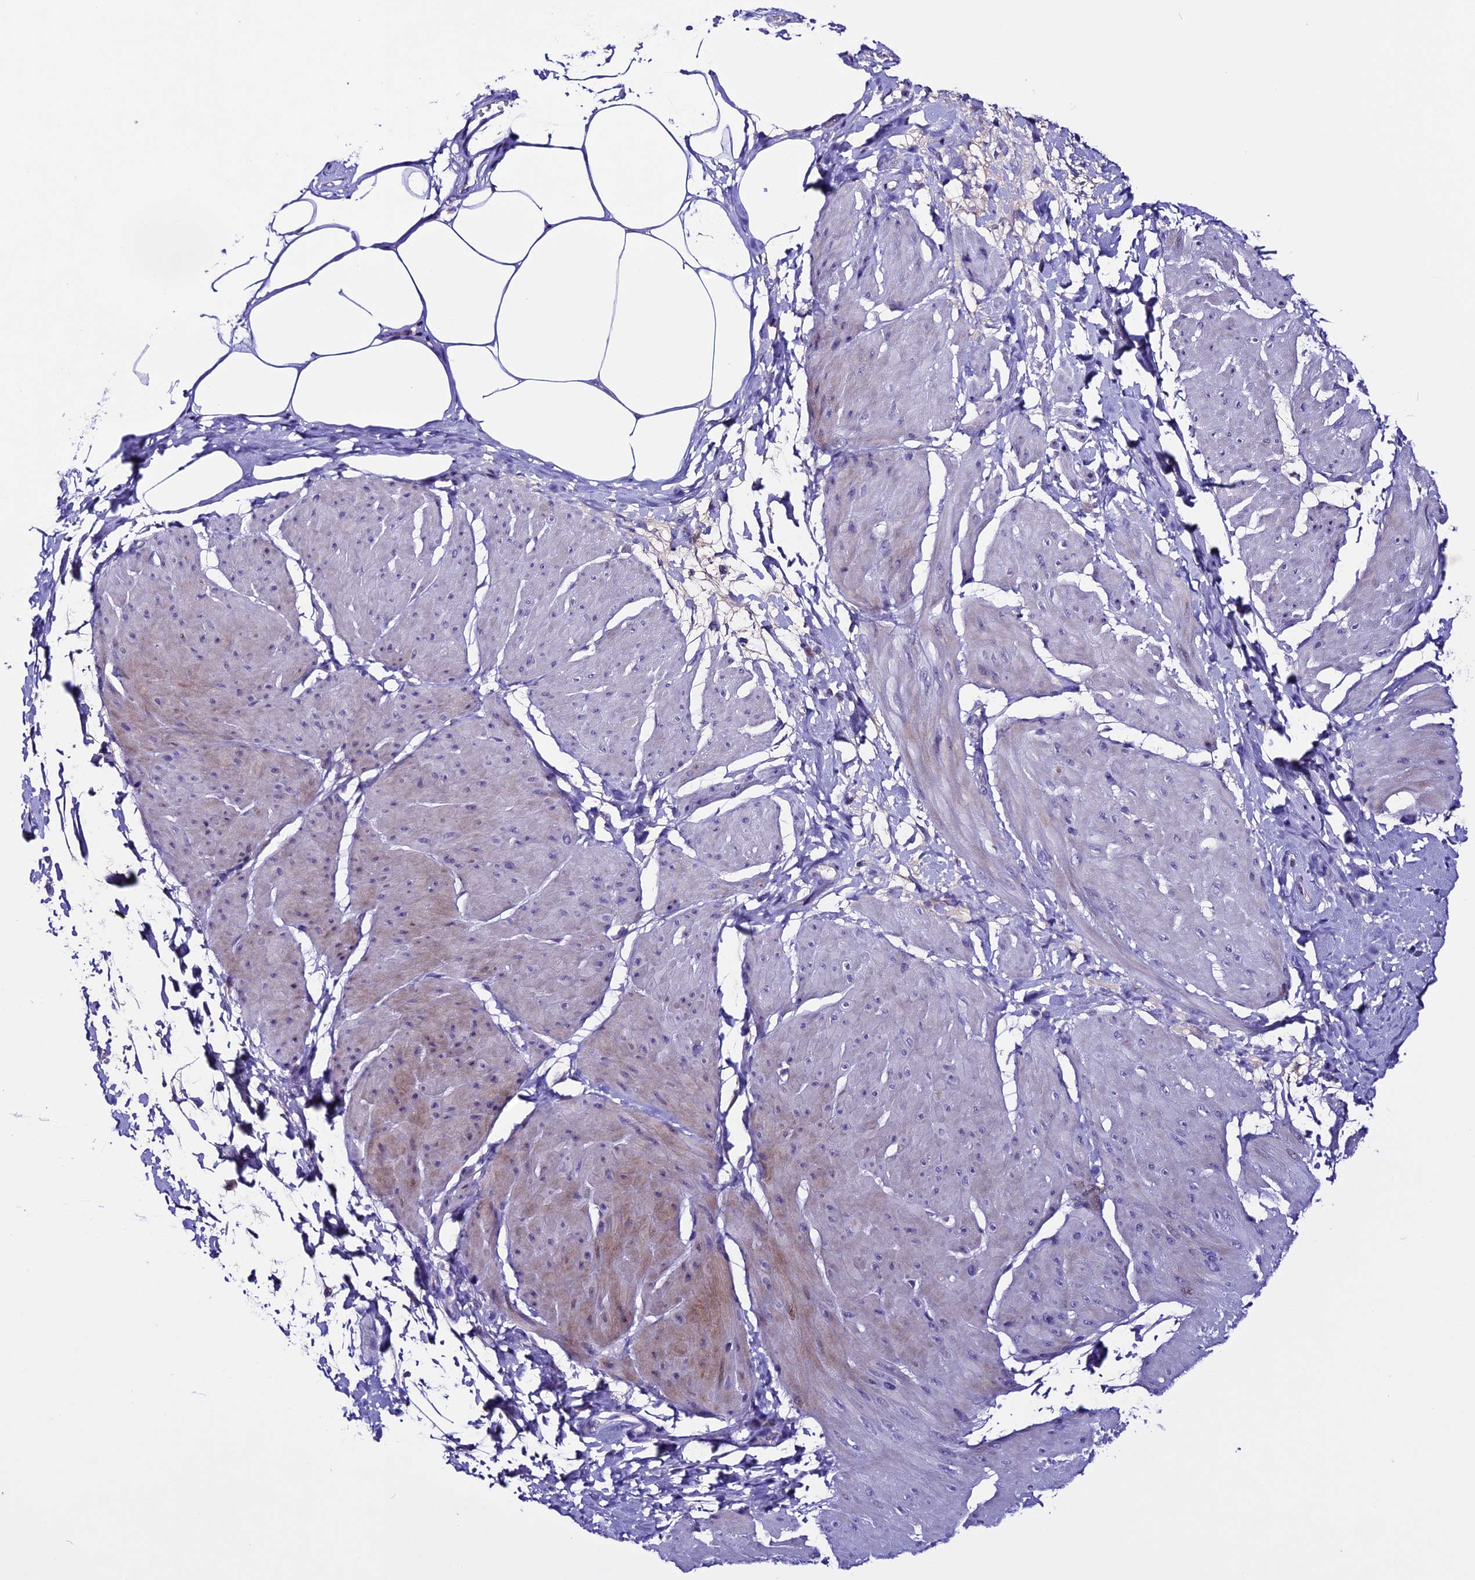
{"staining": {"intensity": "weak", "quantity": "<25%", "location": "cytoplasmic/membranous"}, "tissue": "smooth muscle", "cell_type": "Smooth muscle cells", "image_type": "normal", "snomed": [{"axis": "morphology", "description": "Urothelial carcinoma, High grade"}, {"axis": "topography", "description": "Urinary bladder"}], "caption": "Smooth muscle cells are negative for brown protein staining in unremarkable smooth muscle. (DAB (3,3'-diaminobenzidine) IHC visualized using brightfield microscopy, high magnification).", "gene": "XKR7", "patient": {"sex": "male", "age": 46}}